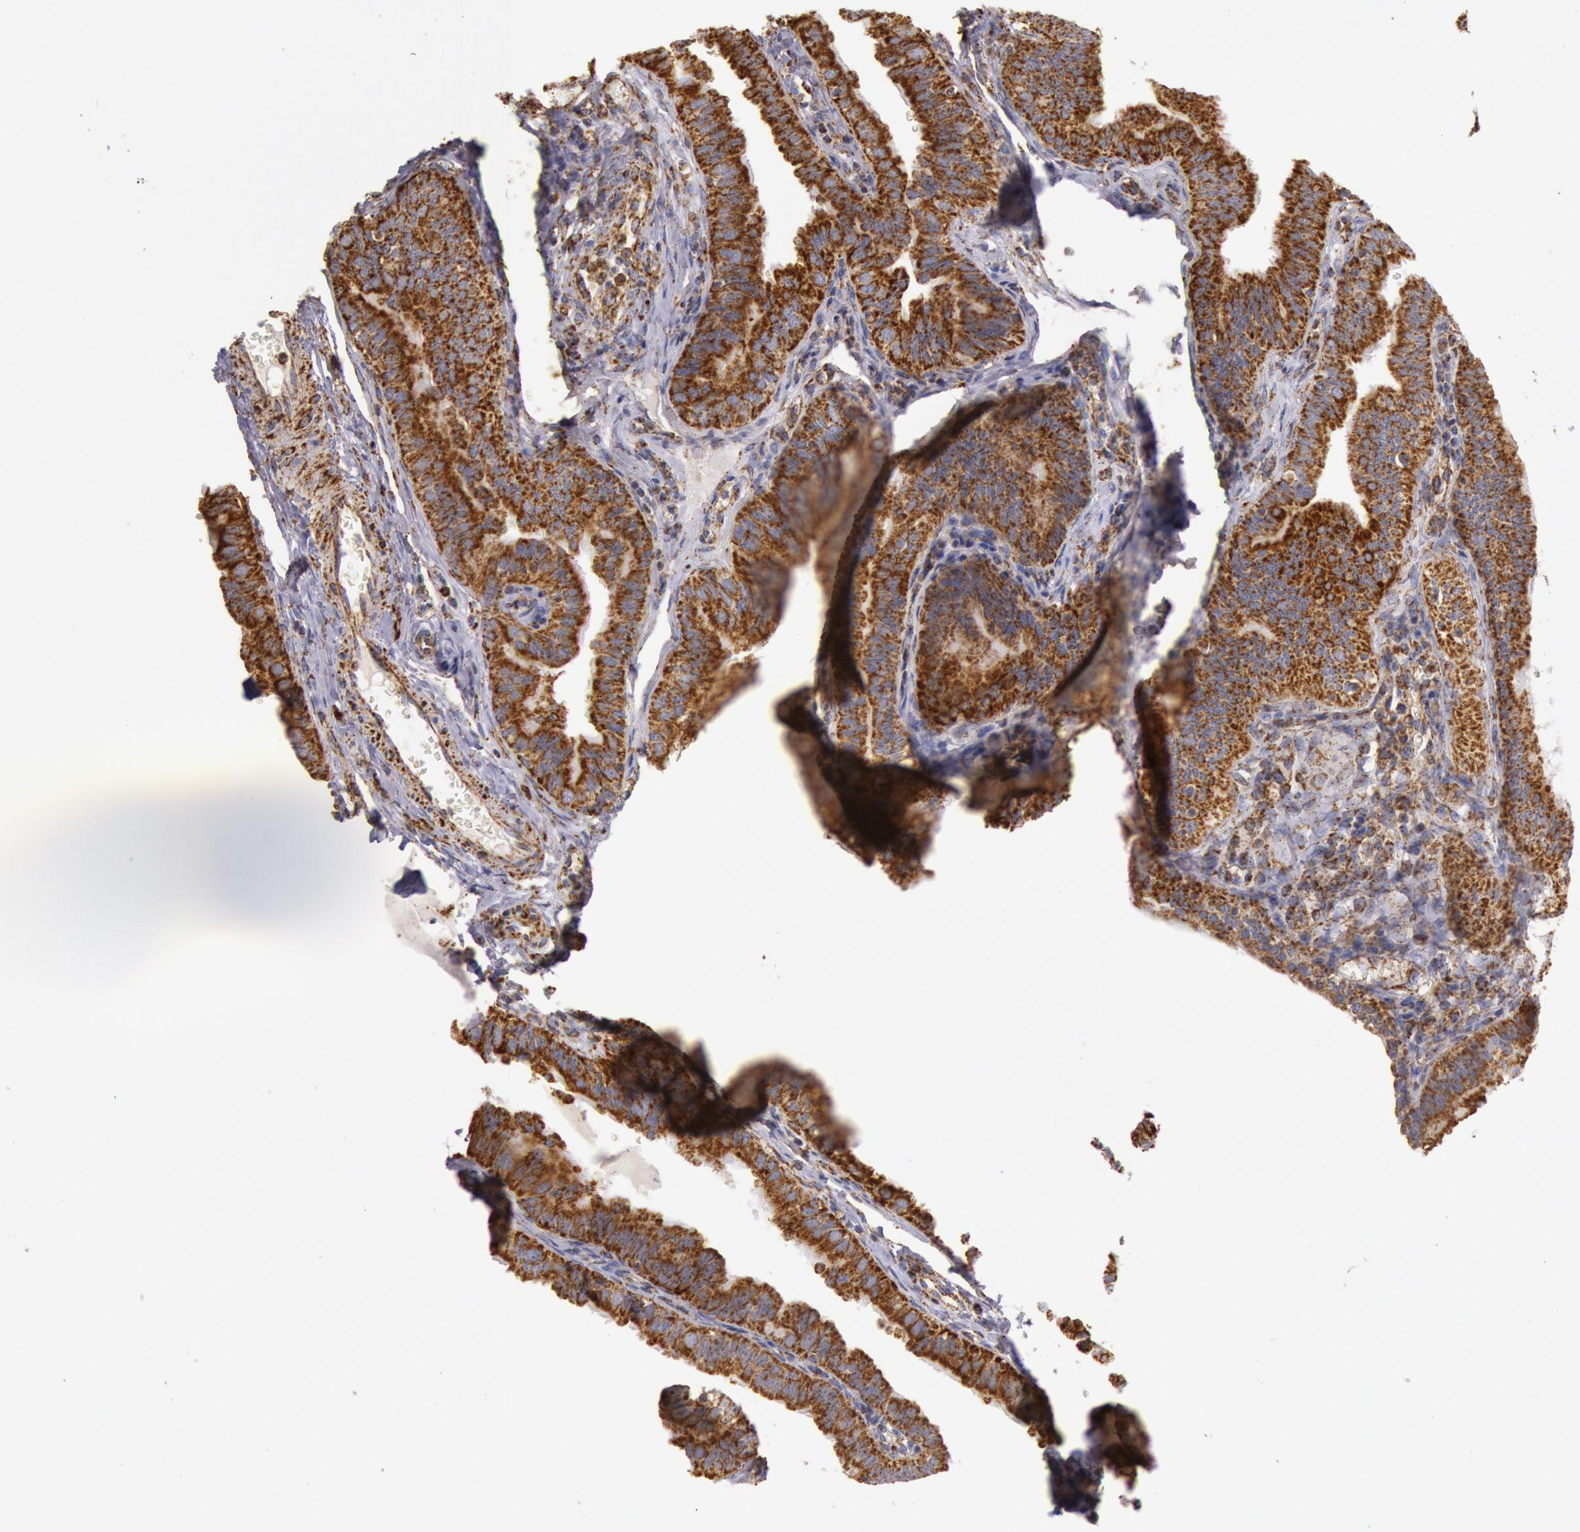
{"staining": {"intensity": "strong", "quantity": ">75%", "location": "cytoplasmic/membranous"}, "tissue": "fallopian tube", "cell_type": "Glandular cells", "image_type": "normal", "snomed": [{"axis": "morphology", "description": "Normal tissue, NOS"}, {"axis": "topography", "description": "Fallopian tube"}, {"axis": "topography", "description": "Ovary"}], "caption": "An IHC image of normal tissue is shown. Protein staining in brown highlights strong cytoplasmic/membranous positivity in fallopian tube within glandular cells.", "gene": "CYC1", "patient": {"sex": "female", "age": 51}}